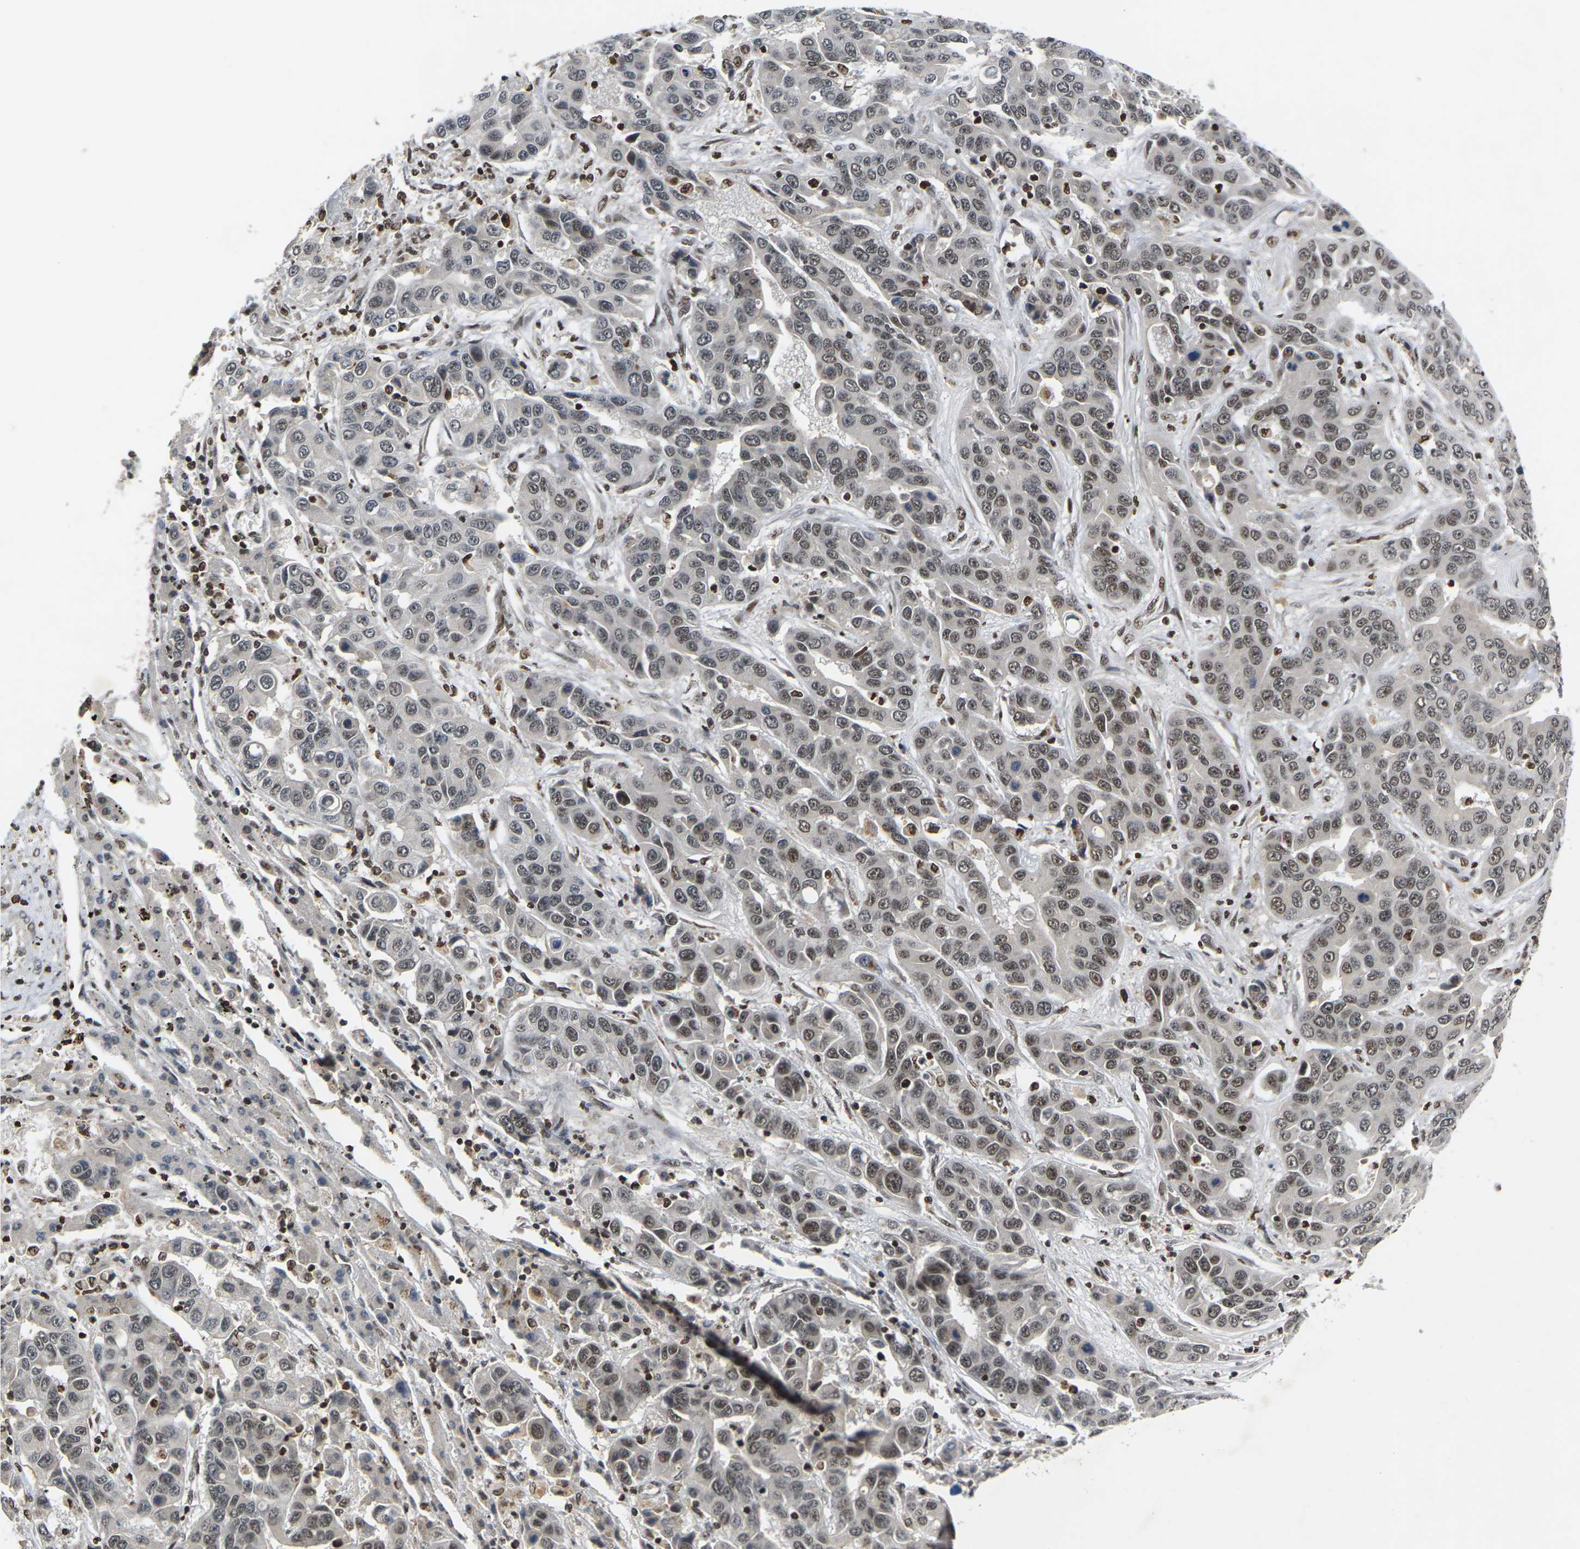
{"staining": {"intensity": "moderate", "quantity": ">75%", "location": "nuclear"}, "tissue": "liver cancer", "cell_type": "Tumor cells", "image_type": "cancer", "snomed": [{"axis": "morphology", "description": "Cholangiocarcinoma"}, {"axis": "topography", "description": "Liver"}], "caption": "IHC staining of liver cholangiocarcinoma, which displays medium levels of moderate nuclear positivity in approximately >75% of tumor cells indicating moderate nuclear protein staining. The staining was performed using DAB (brown) for protein detection and nuclei were counterstained in hematoxylin (blue).", "gene": "NELFA", "patient": {"sex": "female", "age": 52}}